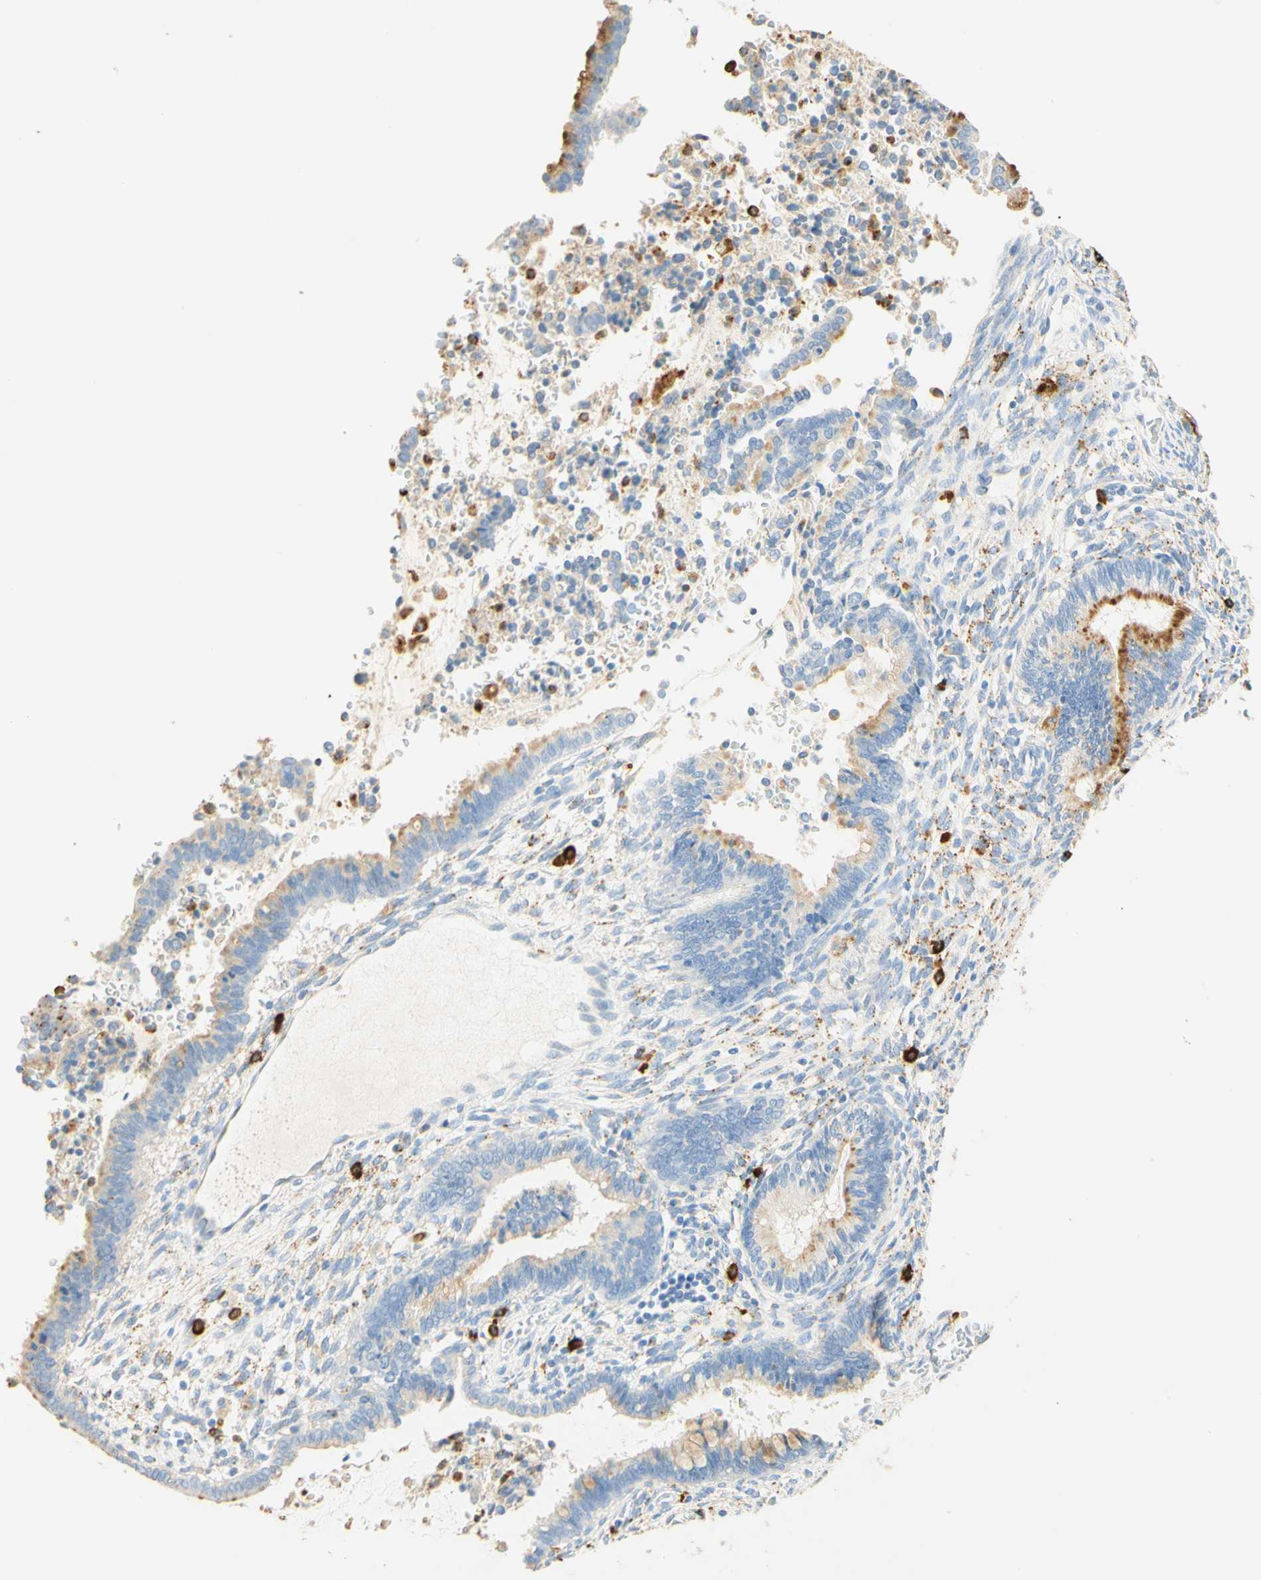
{"staining": {"intensity": "moderate", "quantity": "<25%", "location": "cytoplasmic/membranous"}, "tissue": "cervical cancer", "cell_type": "Tumor cells", "image_type": "cancer", "snomed": [{"axis": "morphology", "description": "Adenocarcinoma, NOS"}, {"axis": "topography", "description": "Cervix"}], "caption": "Immunohistochemistry (DAB) staining of cervical cancer exhibits moderate cytoplasmic/membranous protein expression in approximately <25% of tumor cells. (Stains: DAB in brown, nuclei in blue, Microscopy: brightfield microscopy at high magnification).", "gene": "CD63", "patient": {"sex": "female", "age": 44}}